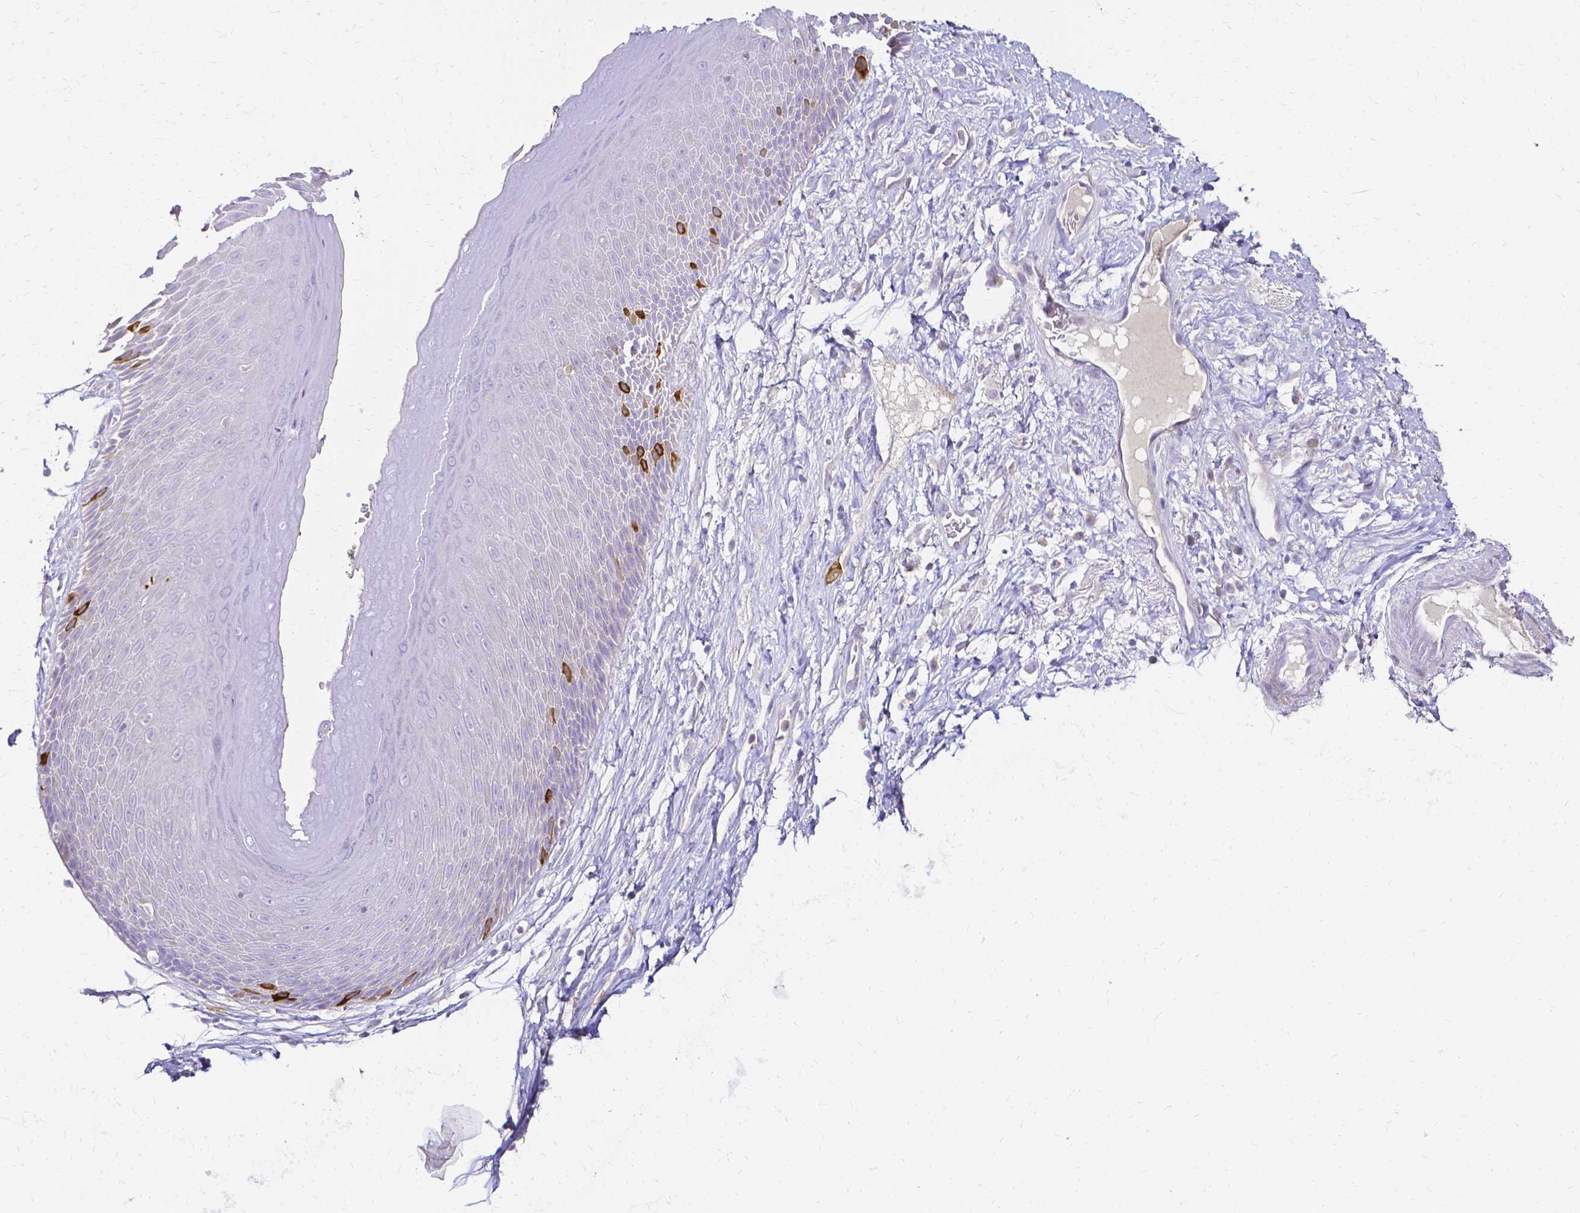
{"staining": {"intensity": "strong", "quantity": "<25%", "location": "cytoplasmic/membranous"}, "tissue": "skin", "cell_type": "Epidermal cells", "image_type": "normal", "snomed": [{"axis": "morphology", "description": "Normal tissue, NOS"}, {"axis": "topography", "description": "Anal"}], "caption": "Immunohistochemical staining of unremarkable human skin exhibits strong cytoplasmic/membranous protein positivity in about <25% of epidermal cells.", "gene": "CCNB1", "patient": {"sex": "male", "age": 78}}